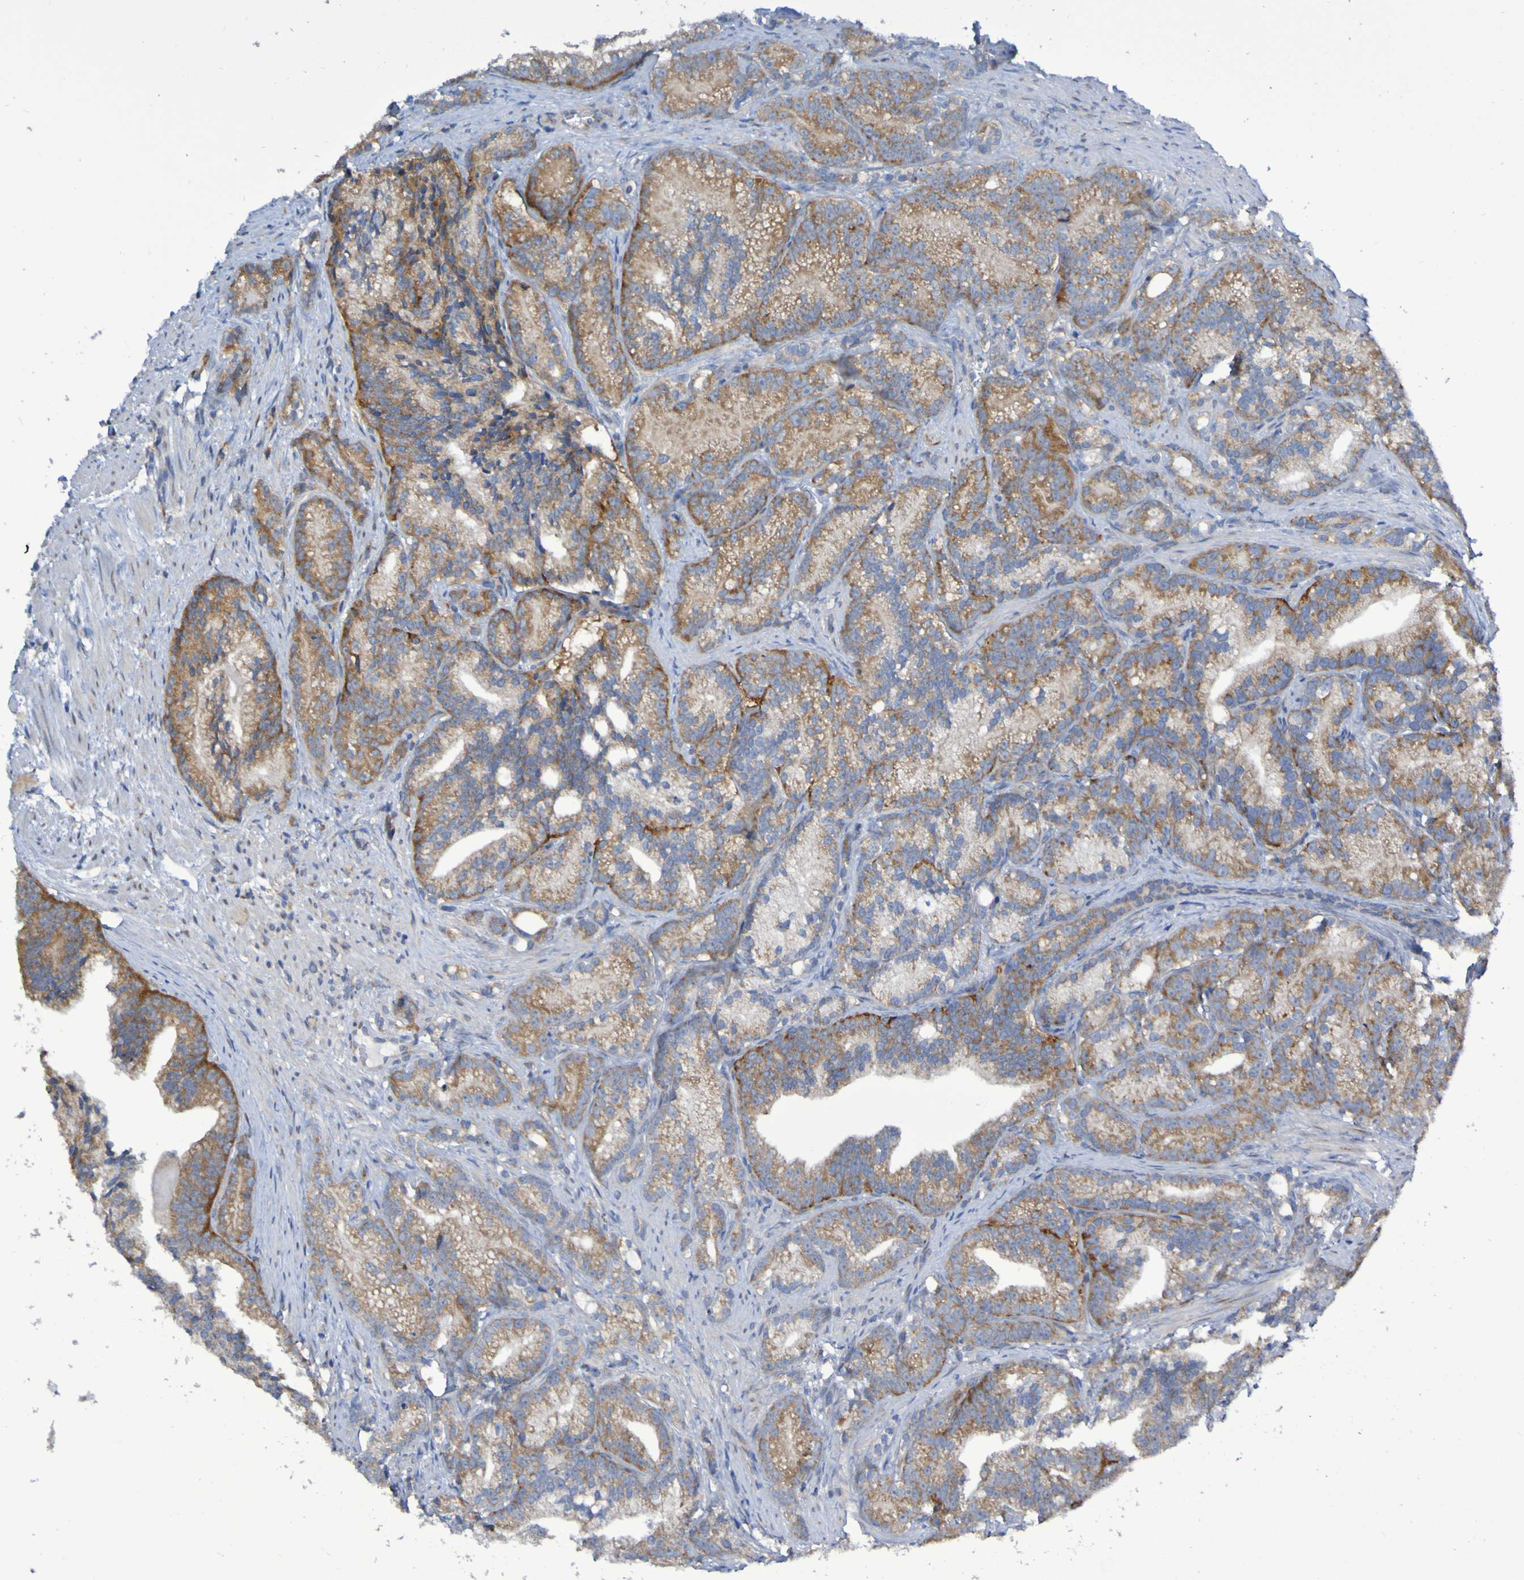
{"staining": {"intensity": "moderate", "quantity": ">75%", "location": "cytoplasmic/membranous"}, "tissue": "prostate cancer", "cell_type": "Tumor cells", "image_type": "cancer", "snomed": [{"axis": "morphology", "description": "Adenocarcinoma, Low grade"}, {"axis": "topography", "description": "Prostate"}], "caption": "IHC staining of adenocarcinoma (low-grade) (prostate), which displays medium levels of moderate cytoplasmic/membranous staining in approximately >75% of tumor cells indicating moderate cytoplasmic/membranous protein positivity. The staining was performed using DAB (3,3'-diaminobenzidine) (brown) for protein detection and nuclei were counterstained in hematoxylin (blue).", "gene": "LMBRD2", "patient": {"sex": "male", "age": 89}}